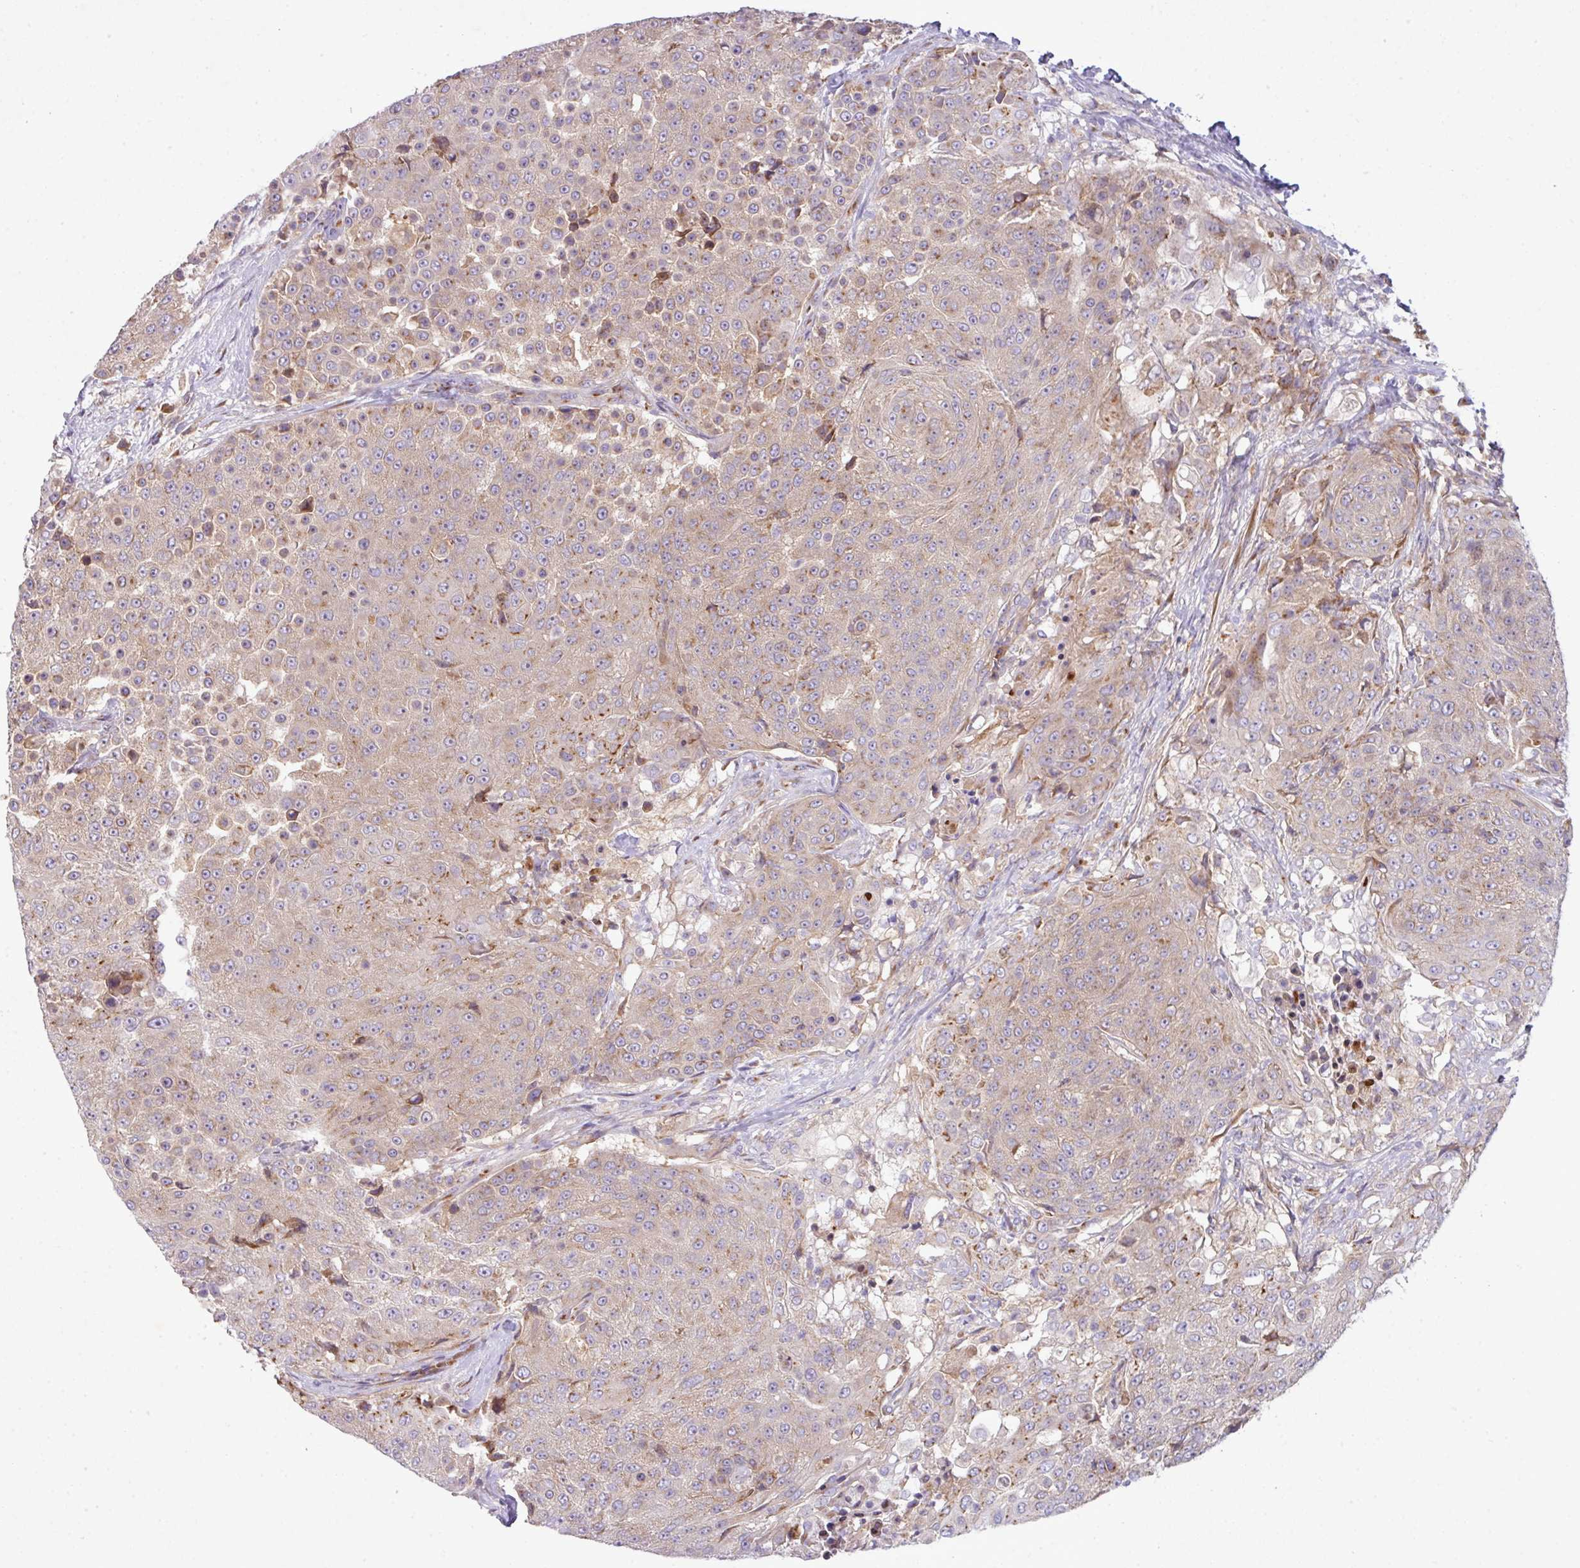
{"staining": {"intensity": "weak", "quantity": "25%-75%", "location": "cytoplasmic/membranous"}, "tissue": "urothelial cancer", "cell_type": "Tumor cells", "image_type": "cancer", "snomed": [{"axis": "morphology", "description": "Urothelial carcinoma, High grade"}, {"axis": "topography", "description": "Urinary bladder"}], "caption": "Immunohistochemical staining of human urothelial carcinoma (high-grade) demonstrates low levels of weak cytoplasmic/membranous protein staining in approximately 25%-75% of tumor cells.", "gene": "VTI1A", "patient": {"sex": "female", "age": 63}}